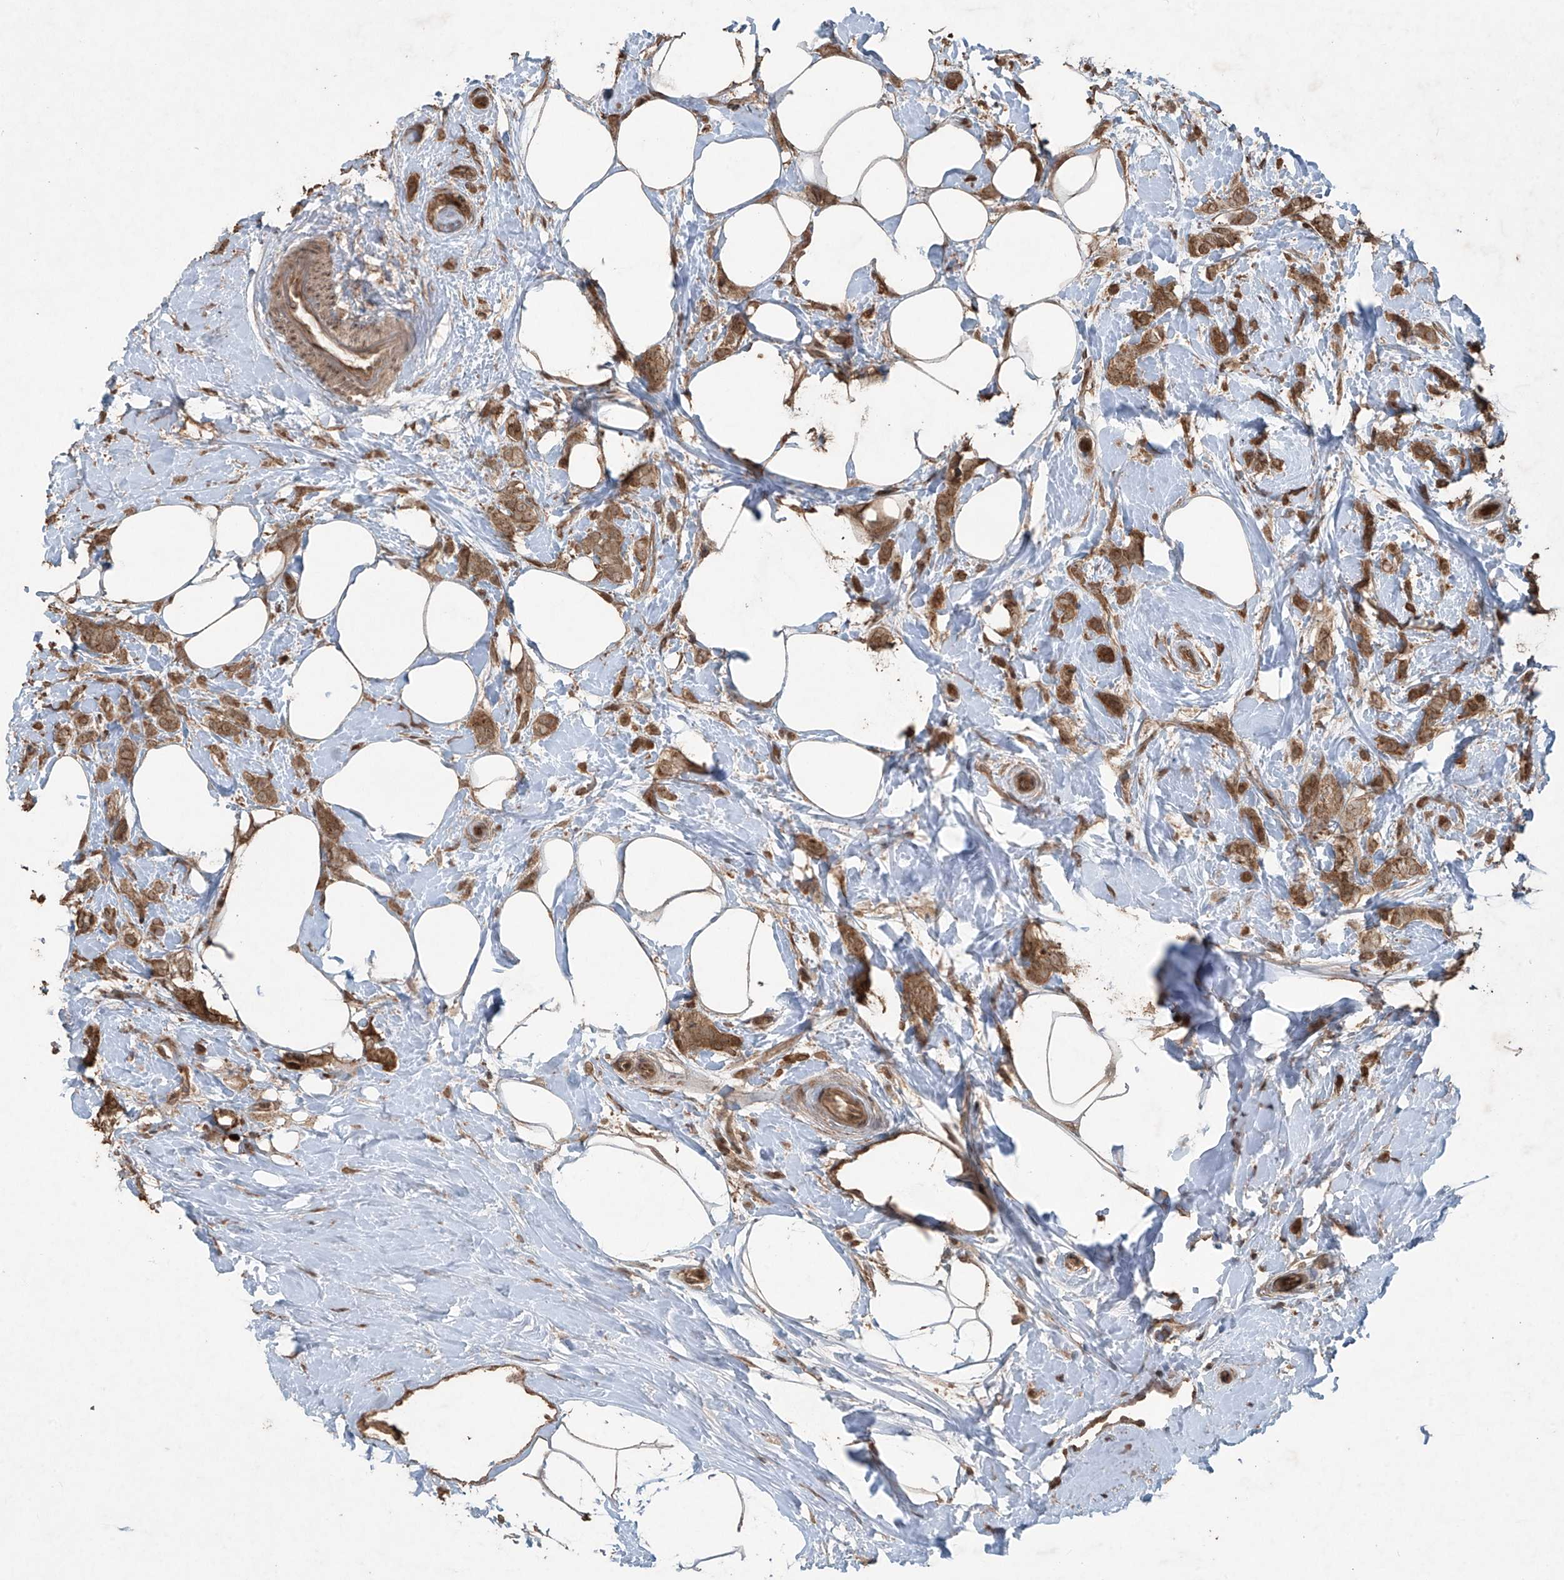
{"staining": {"intensity": "moderate", "quantity": ">75%", "location": "cytoplasmic/membranous"}, "tissue": "breast cancer", "cell_type": "Tumor cells", "image_type": "cancer", "snomed": [{"axis": "morphology", "description": "Lobular carcinoma, in situ"}, {"axis": "morphology", "description": "Lobular carcinoma"}, {"axis": "topography", "description": "Breast"}], "caption": "Immunohistochemistry histopathology image of neoplastic tissue: lobular carcinoma in situ (breast) stained using immunohistochemistry (IHC) shows medium levels of moderate protein expression localized specifically in the cytoplasmic/membranous of tumor cells, appearing as a cytoplasmic/membranous brown color.", "gene": "PGPEP1", "patient": {"sex": "female", "age": 41}}